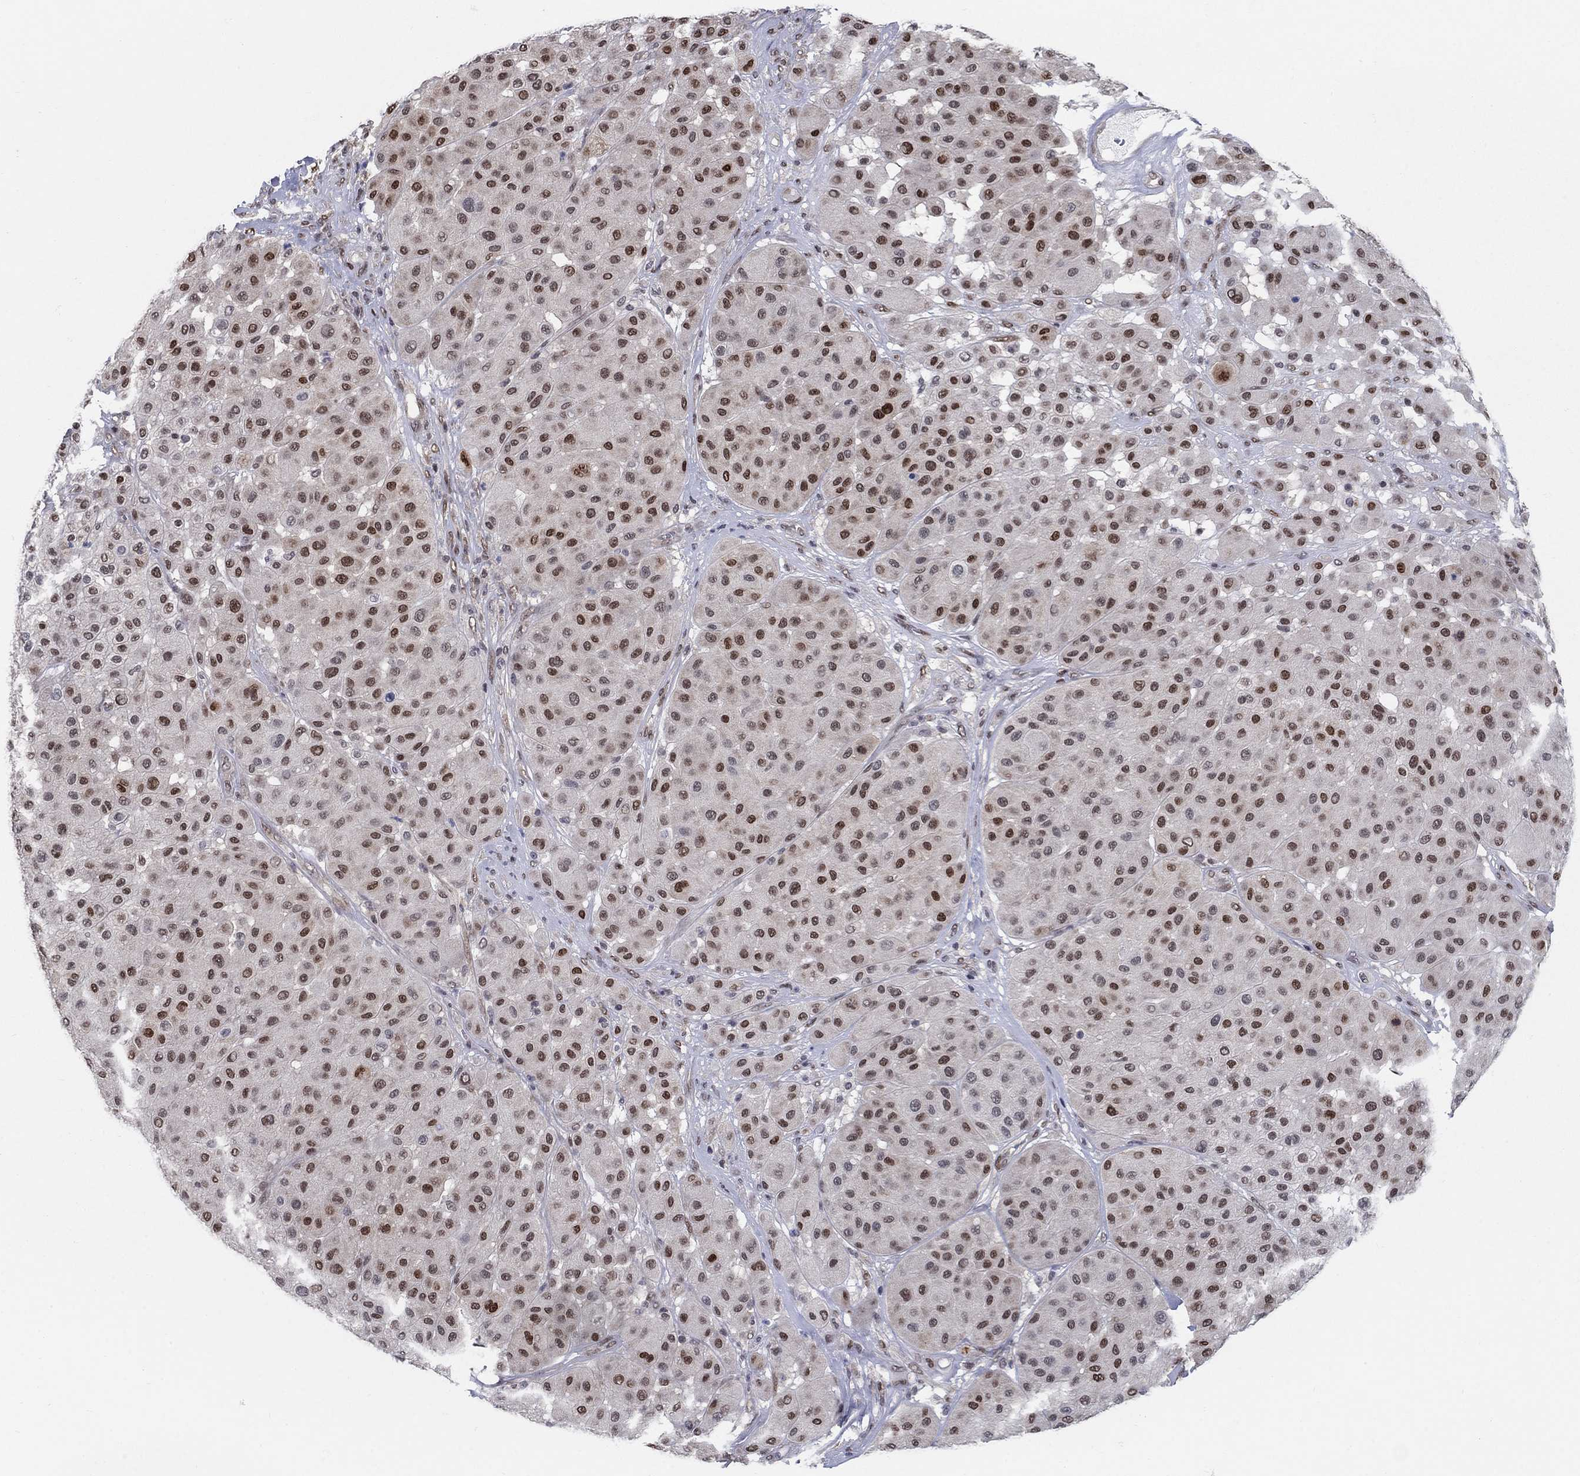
{"staining": {"intensity": "strong", "quantity": "25%-75%", "location": "nuclear"}, "tissue": "melanoma", "cell_type": "Tumor cells", "image_type": "cancer", "snomed": [{"axis": "morphology", "description": "Malignant melanoma, Metastatic site"}, {"axis": "topography", "description": "Smooth muscle"}], "caption": "A brown stain highlights strong nuclear positivity of a protein in human melanoma tumor cells.", "gene": "CENPE", "patient": {"sex": "male", "age": 41}}